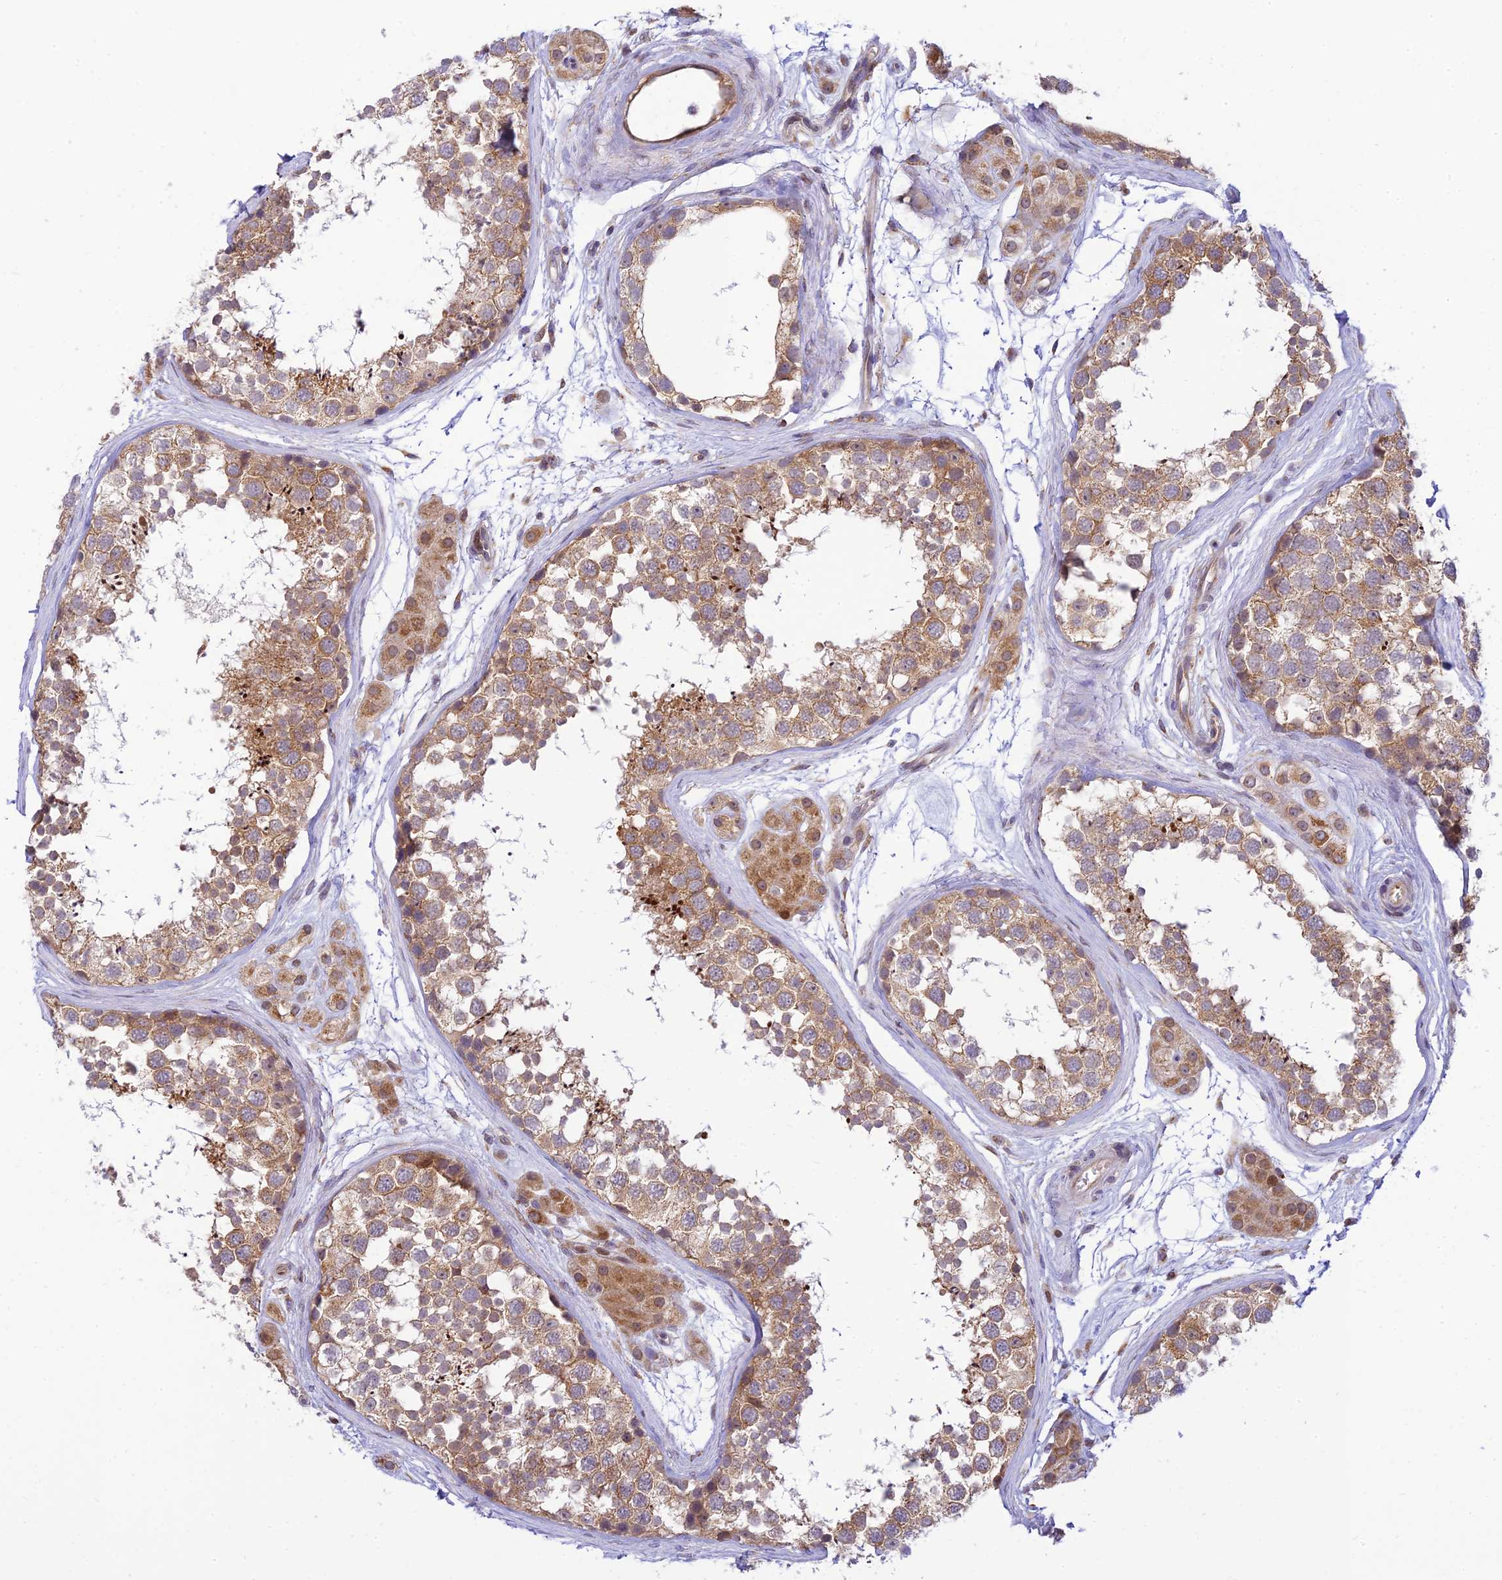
{"staining": {"intensity": "moderate", "quantity": ">75%", "location": "cytoplasmic/membranous"}, "tissue": "testis", "cell_type": "Cells in seminiferous ducts", "image_type": "normal", "snomed": [{"axis": "morphology", "description": "Normal tissue, NOS"}, {"axis": "topography", "description": "Testis"}], "caption": "An immunohistochemistry (IHC) photomicrograph of benign tissue is shown. Protein staining in brown labels moderate cytoplasmic/membranous positivity in testis within cells in seminiferous ducts.", "gene": "HOOK2", "patient": {"sex": "male", "age": 56}}